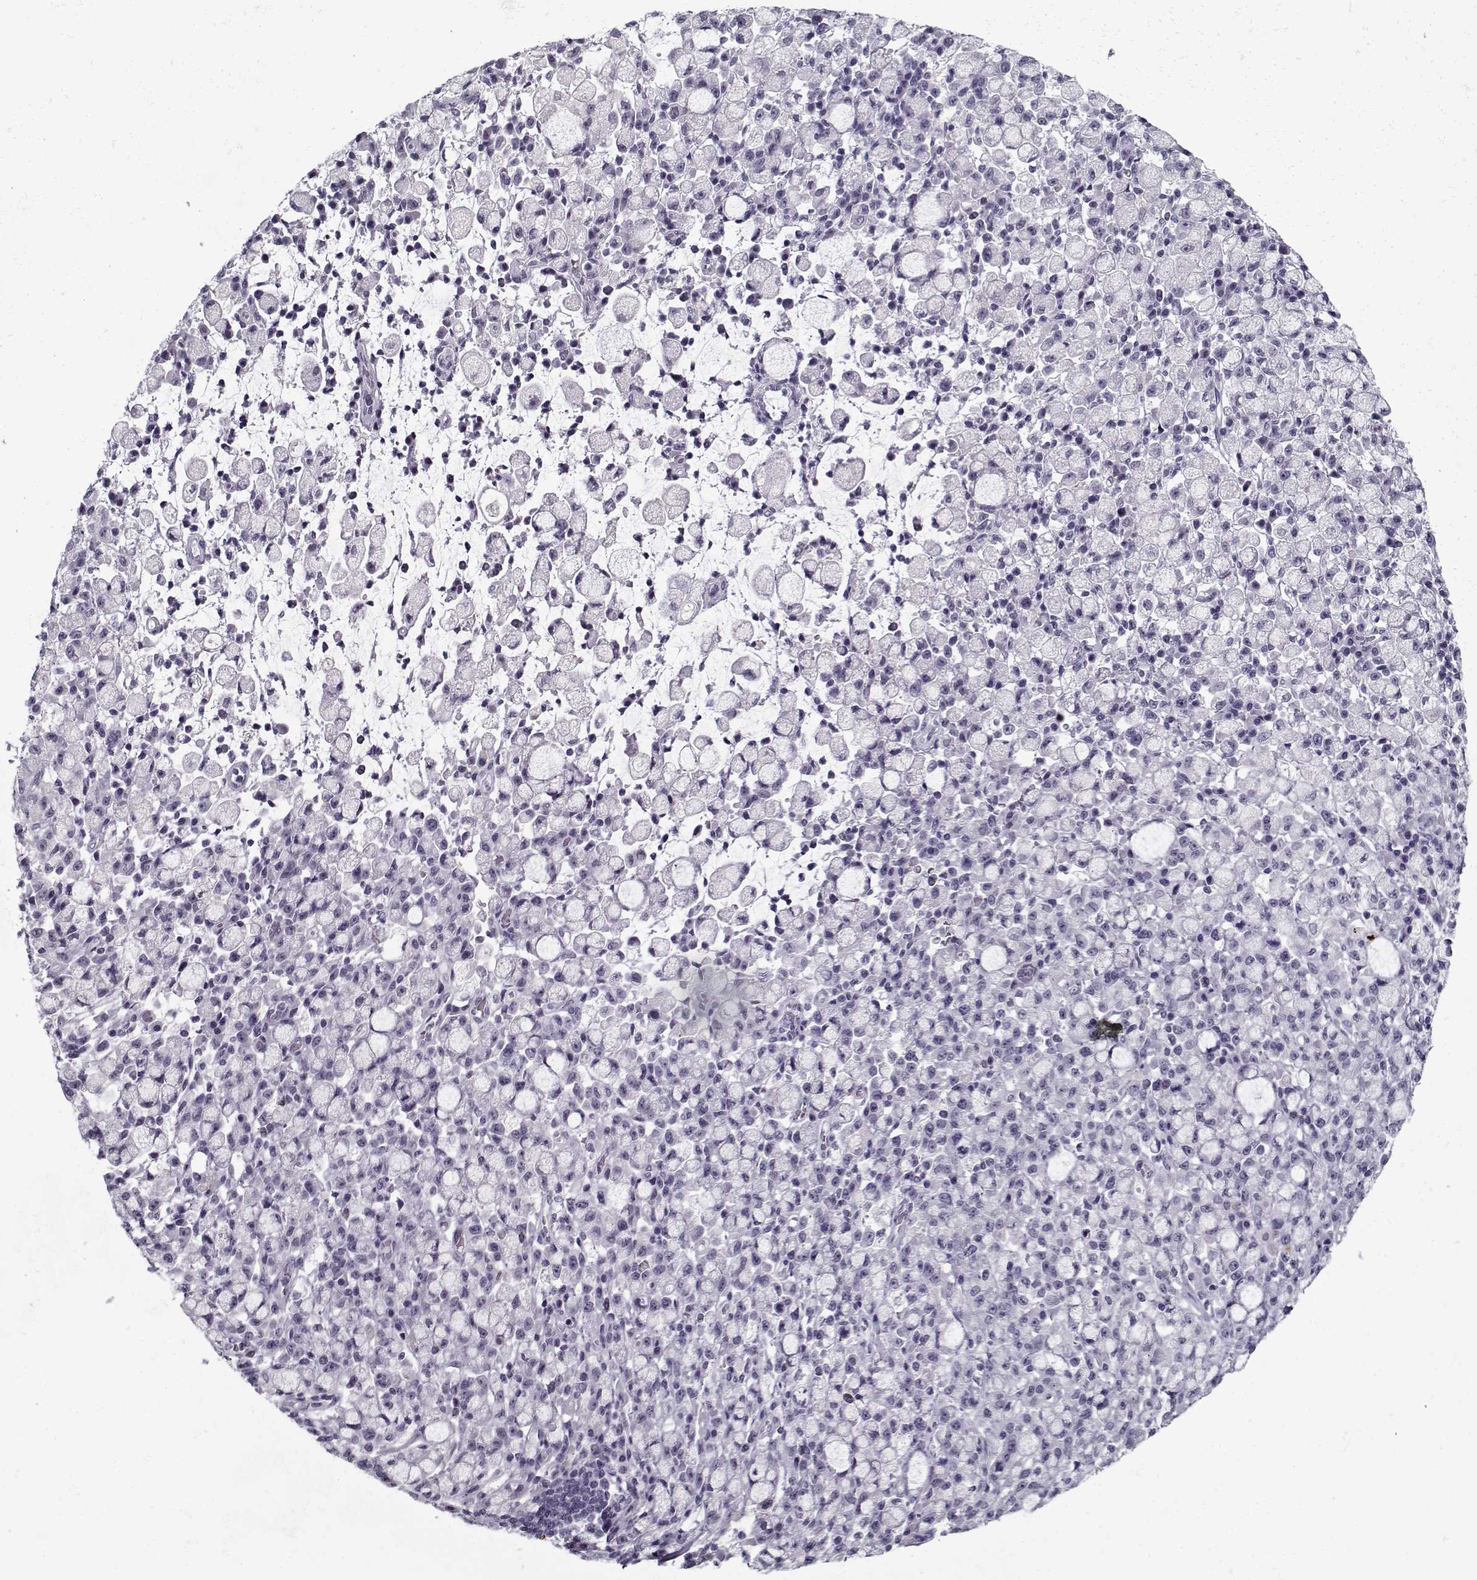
{"staining": {"intensity": "negative", "quantity": "none", "location": "none"}, "tissue": "stomach cancer", "cell_type": "Tumor cells", "image_type": "cancer", "snomed": [{"axis": "morphology", "description": "Adenocarcinoma, NOS"}, {"axis": "topography", "description": "Stomach"}], "caption": "This micrograph is of stomach cancer stained with immunohistochemistry to label a protein in brown with the nuclei are counter-stained blue. There is no expression in tumor cells. The staining was performed using DAB to visualize the protein expression in brown, while the nuclei were stained in blue with hematoxylin (Magnification: 20x).", "gene": "SPACA9", "patient": {"sex": "male", "age": 58}}